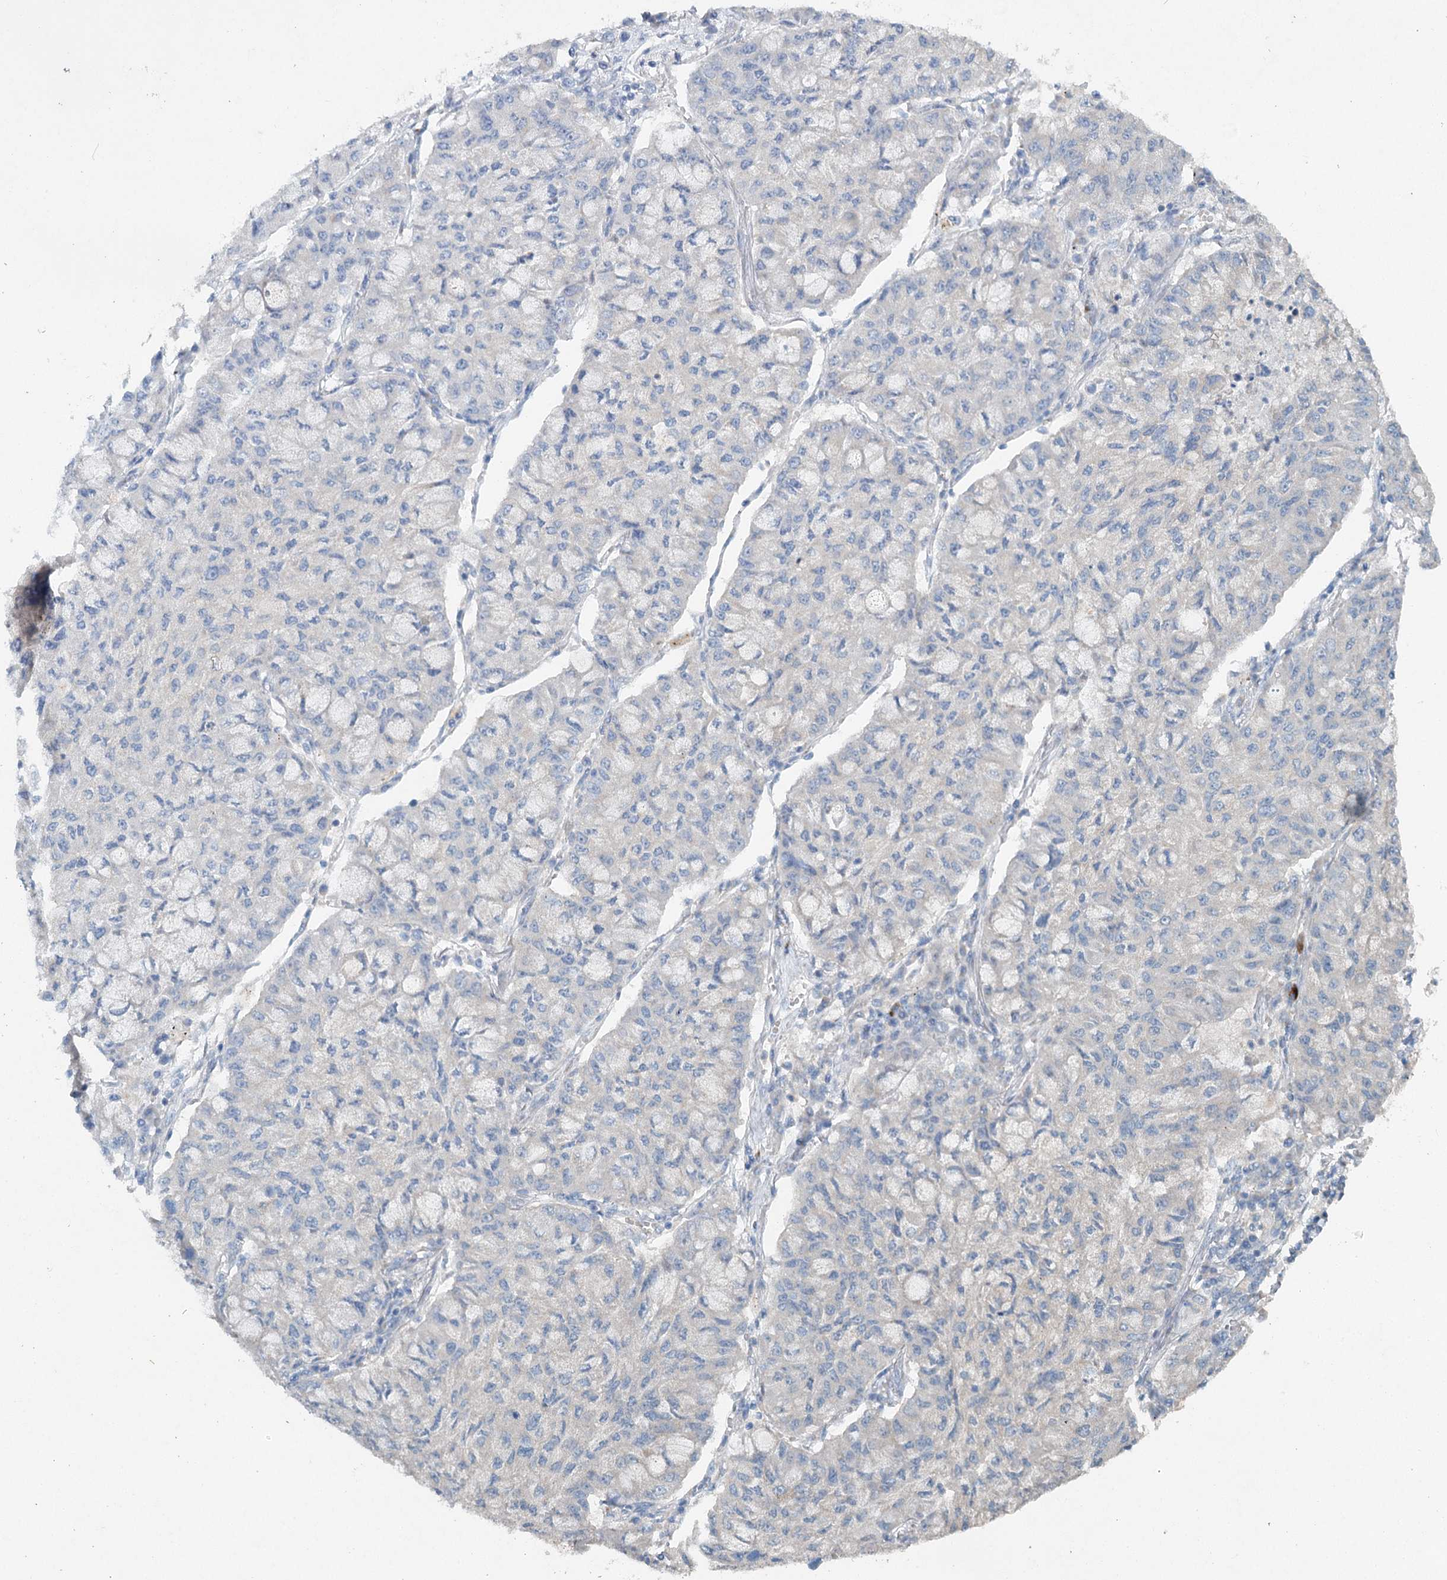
{"staining": {"intensity": "negative", "quantity": "none", "location": "none"}, "tissue": "lung cancer", "cell_type": "Tumor cells", "image_type": "cancer", "snomed": [{"axis": "morphology", "description": "Squamous cell carcinoma, NOS"}, {"axis": "topography", "description": "Lung"}], "caption": "This is an immunohistochemistry histopathology image of human squamous cell carcinoma (lung). There is no expression in tumor cells.", "gene": "RFX6", "patient": {"sex": "male", "age": 74}}